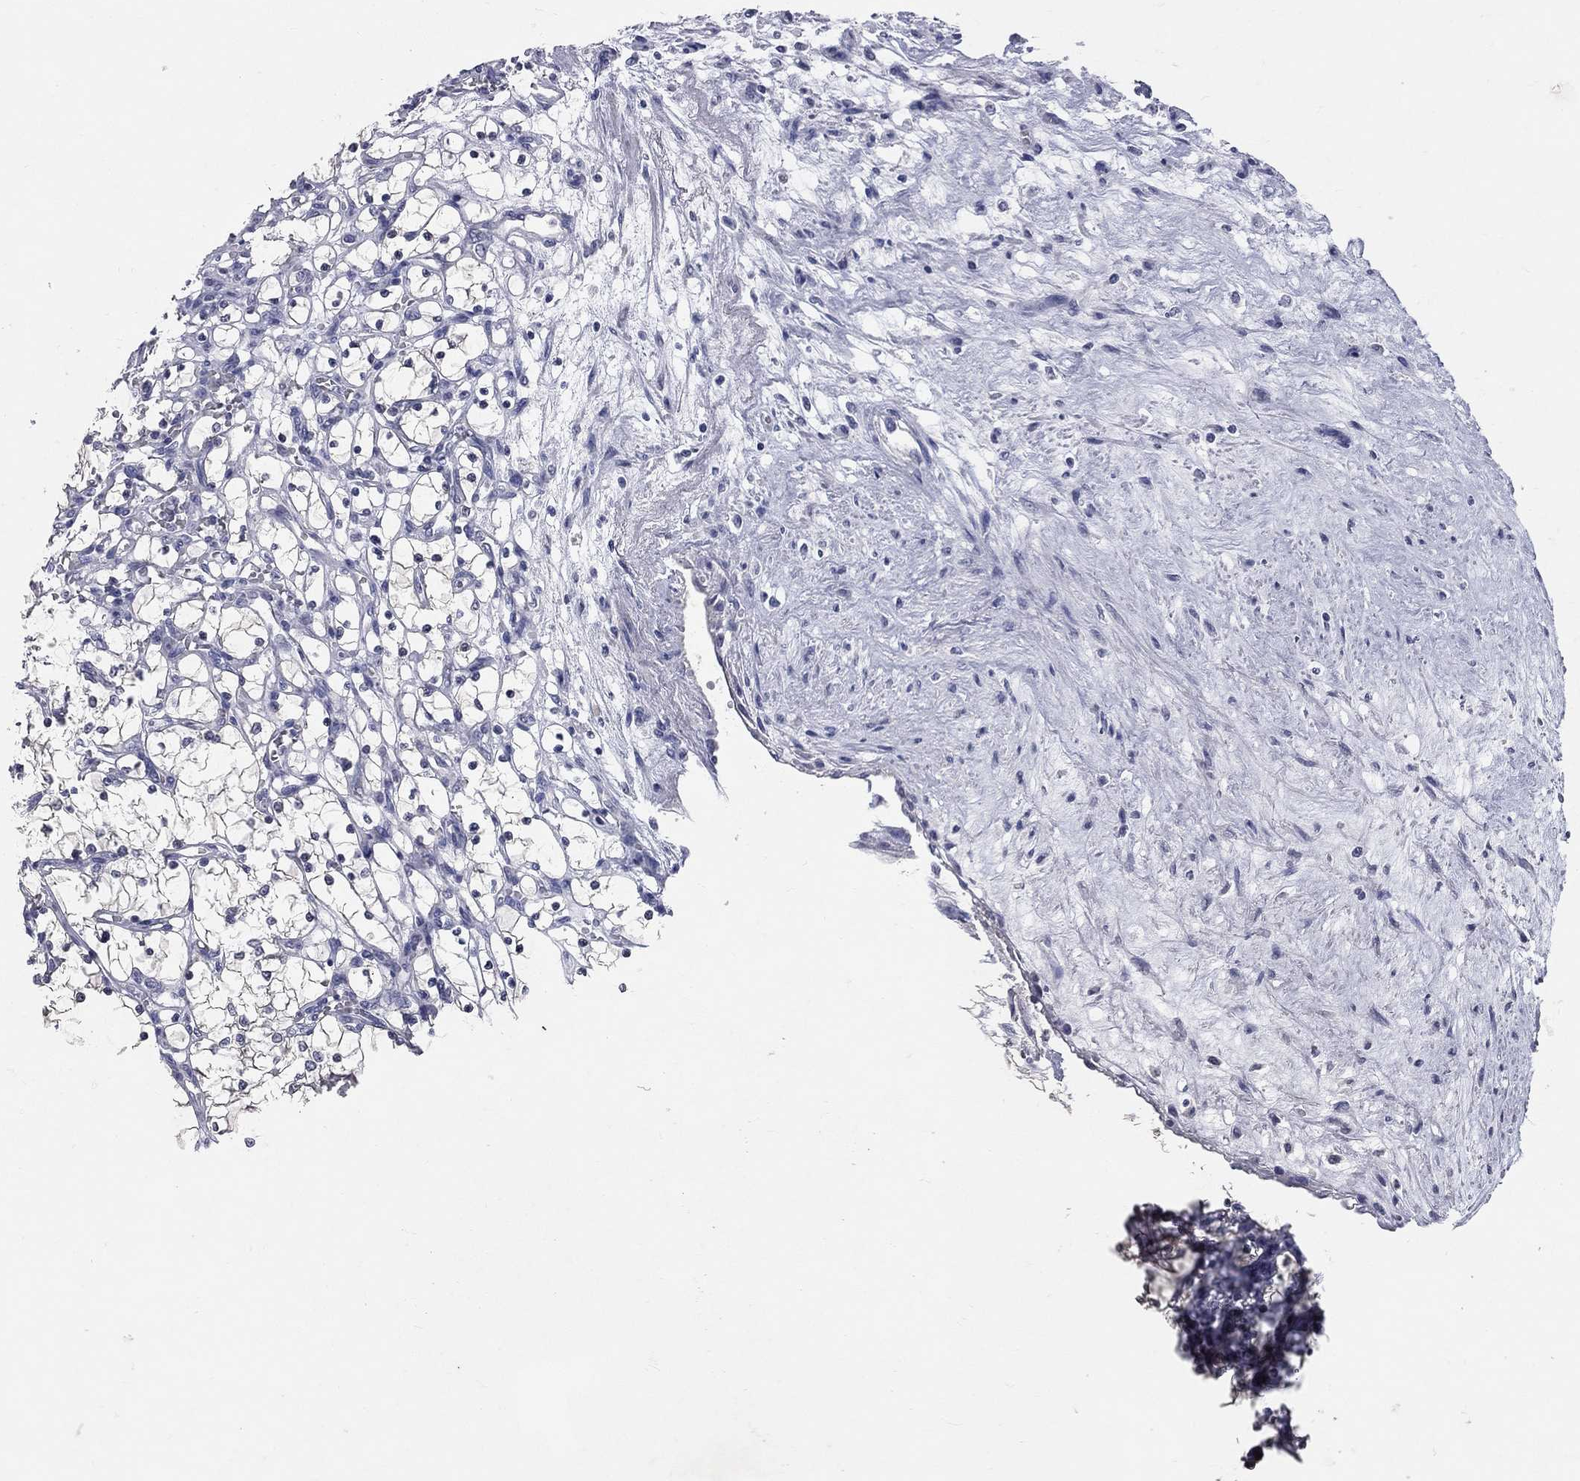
{"staining": {"intensity": "negative", "quantity": "none", "location": "none"}, "tissue": "renal cancer", "cell_type": "Tumor cells", "image_type": "cancer", "snomed": [{"axis": "morphology", "description": "Adenocarcinoma, NOS"}, {"axis": "topography", "description": "Kidney"}], "caption": "Immunohistochemistry of renal cancer (adenocarcinoma) shows no expression in tumor cells.", "gene": "SYT12", "patient": {"sex": "female", "age": 69}}